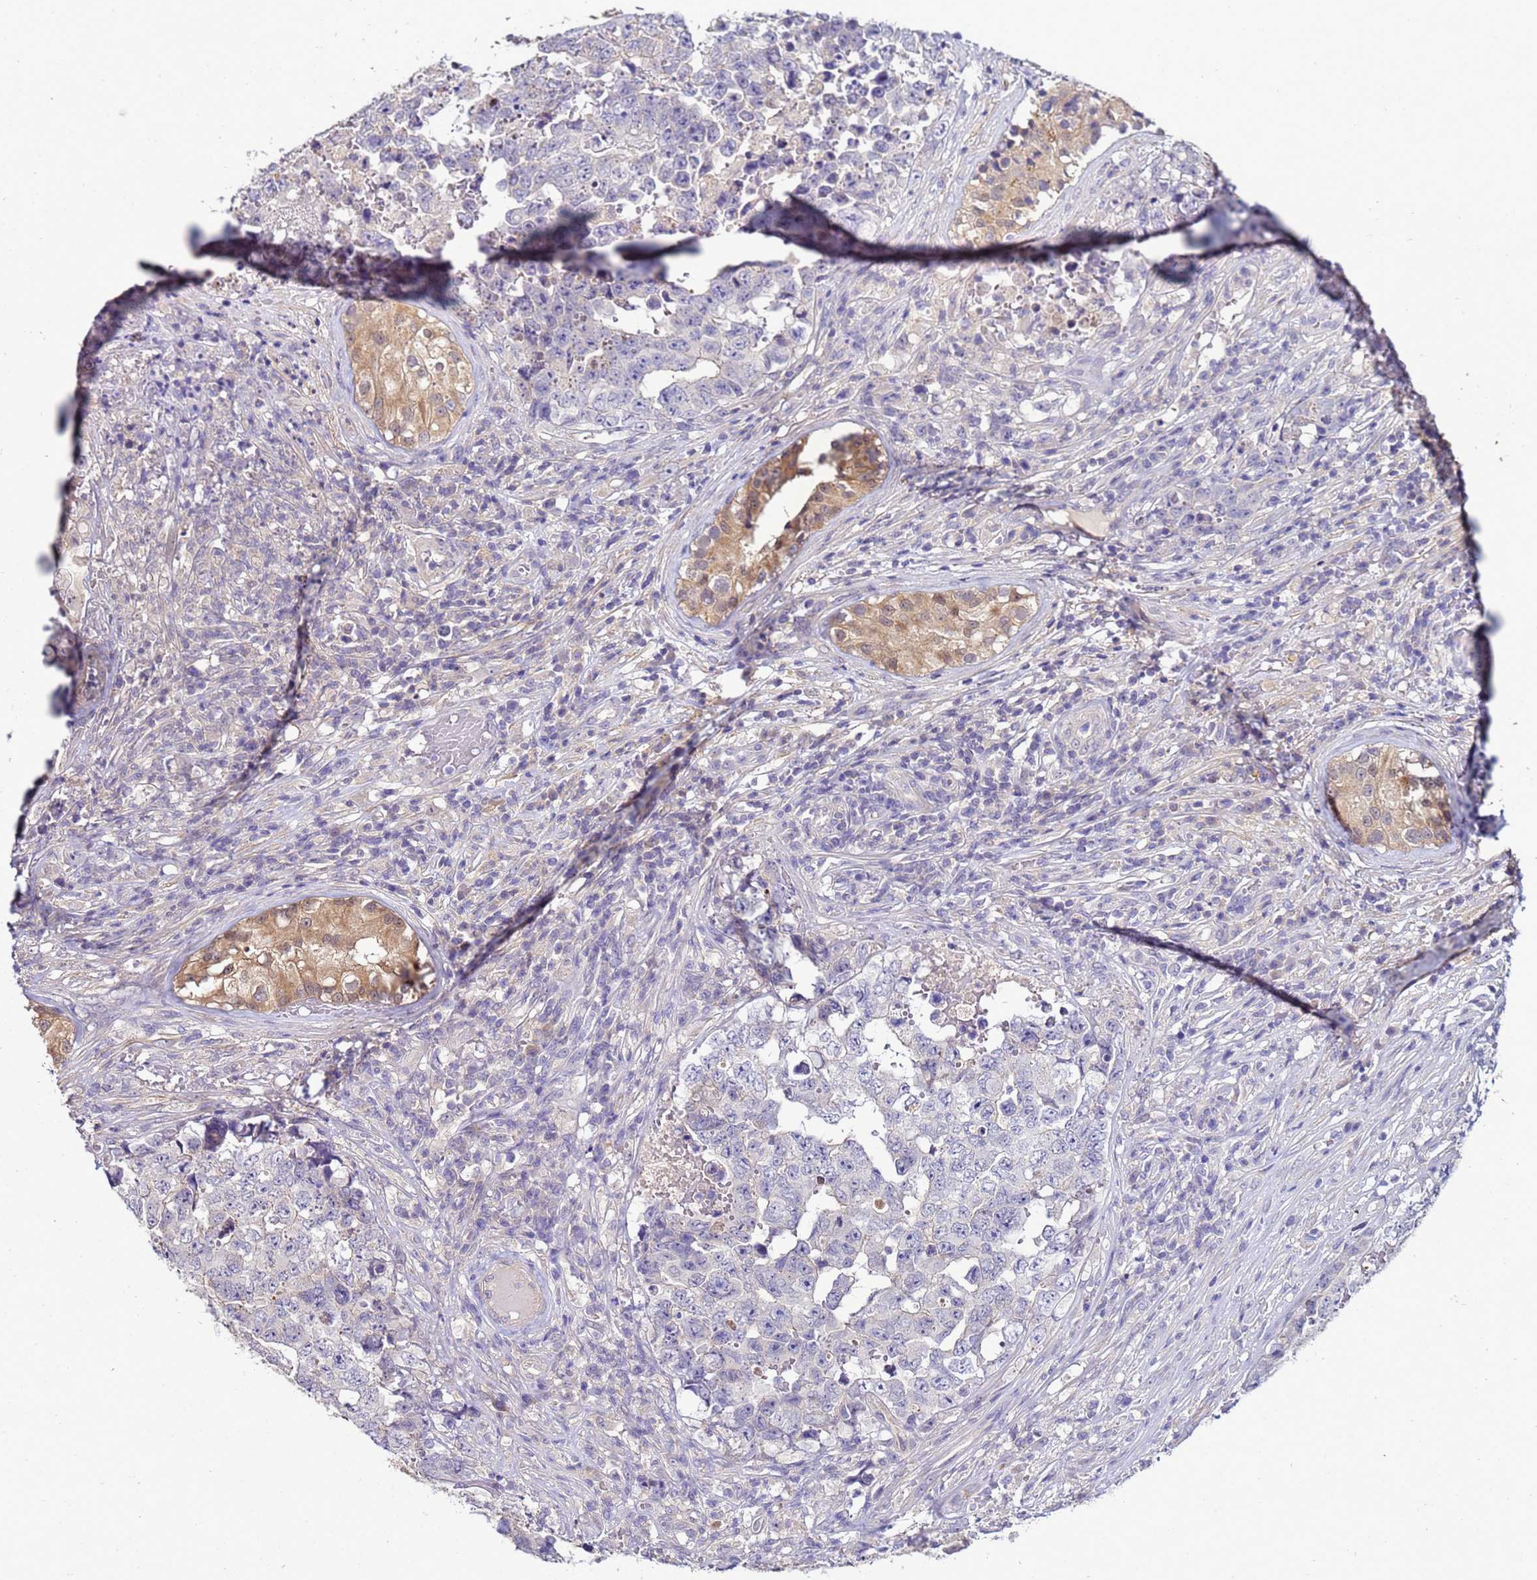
{"staining": {"intensity": "negative", "quantity": "none", "location": "none"}, "tissue": "testis cancer", "cell_type": "Tumor cells", "image_type": "cancer", "snomed": [{"axis": "morphology", "description": "Normal tissue, NOS"}, {"axis": "morphology", "description": "Carcinoma, Embryonal, NOS"}, {"axis": "topography", "description": "Testis"}, {"axis": "topography", "description": "Epididymis"}], "caption": "IHC of human testis cancer (embryonal carcinoma) shows no staining in tumor cells. (DAB IHC with hematoxylin counter stain).", "gene": "NAXE", "patient": {"sex": "male", "age": 25}}